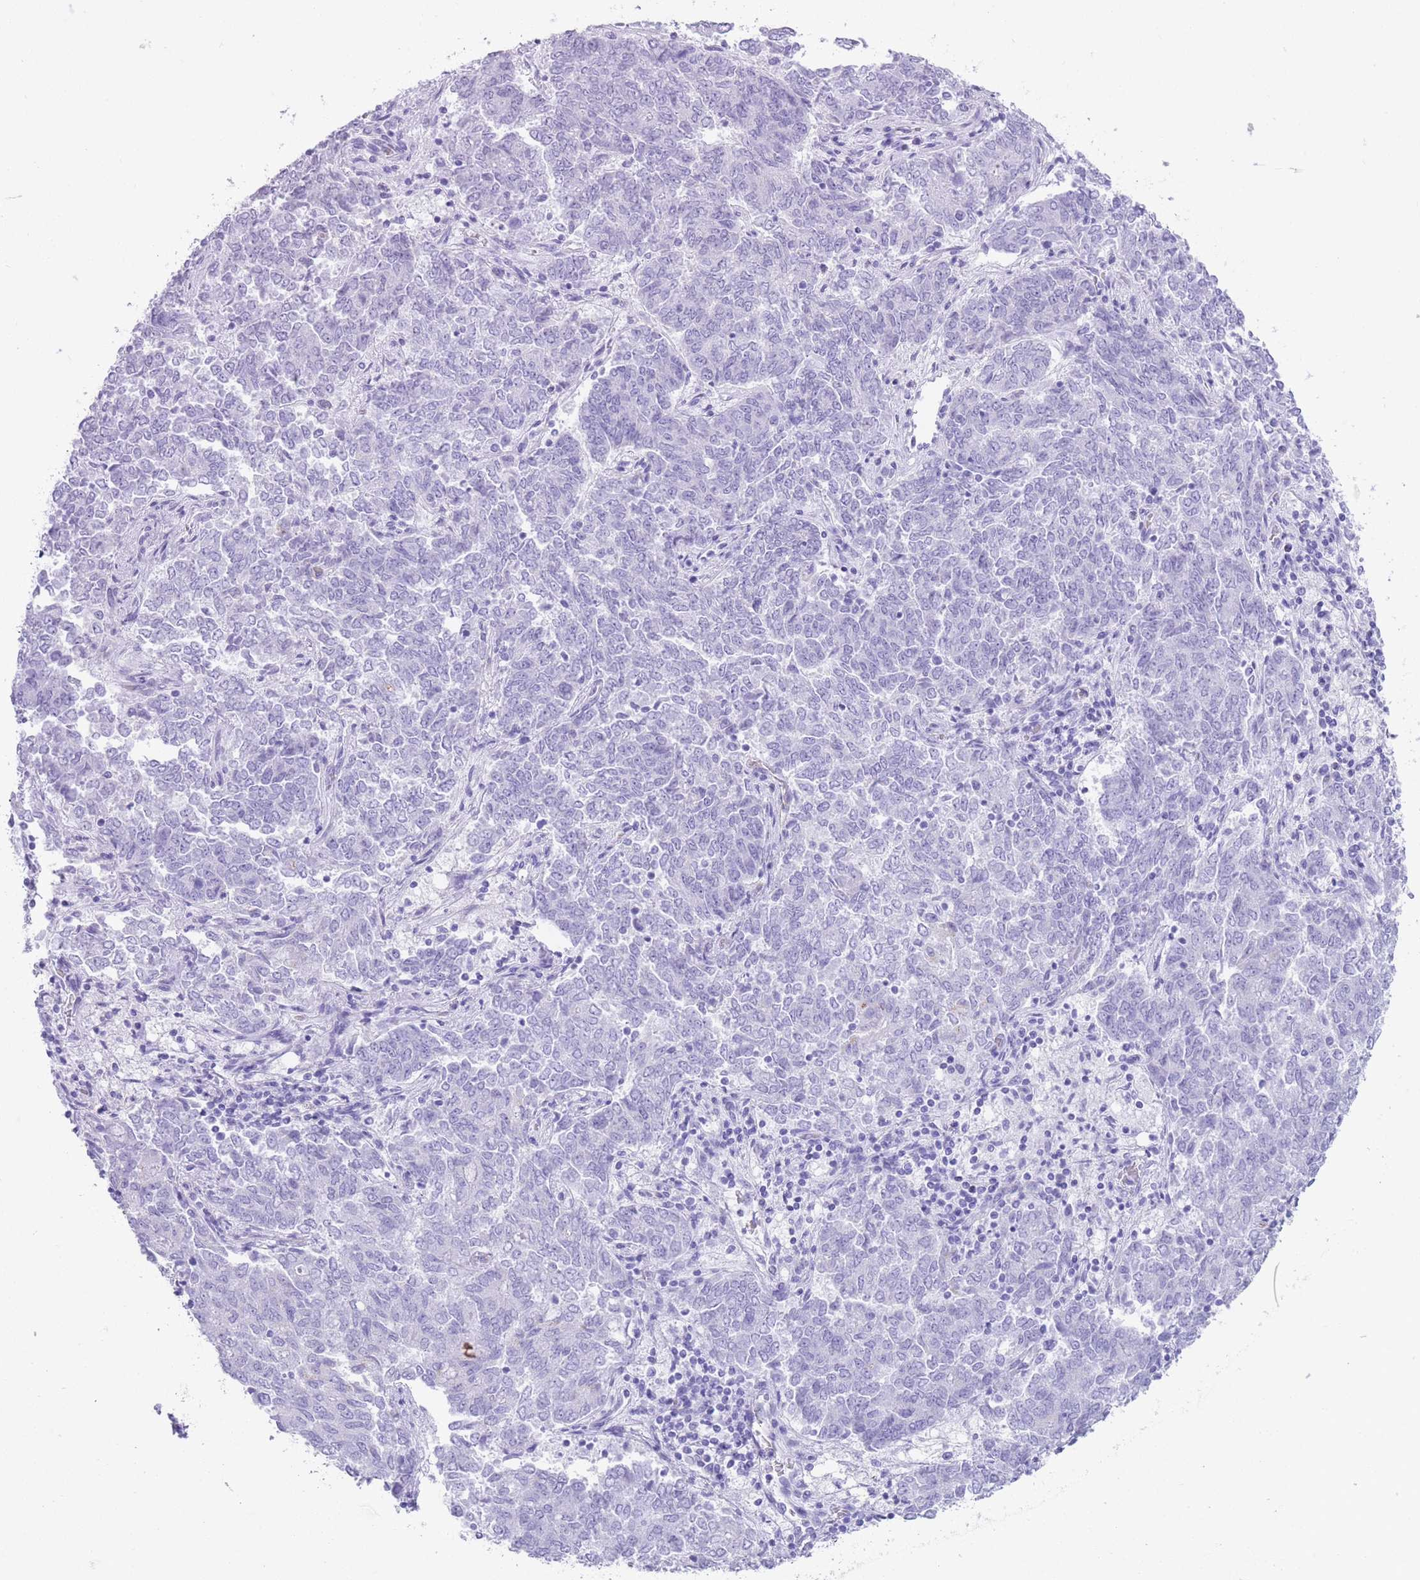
{"staining": {"intensity": "negative", "quantity": "none", "location": "none"}, "tissue": "endometrial cancer", "cell_type": "Tumor cells", "image_type": "cancer", "snomed": [{"axis": "morphology", "description": "Adenocarcinoma, NOS"}, {"axis": "topography", "description": "Endometrium"}], "caption": "Protein analysis of endometrial cancer exhibits no significant positivity in tumor cells.", "gene": "ELOA2", "patient": {"sex": "female", "age": 80}}